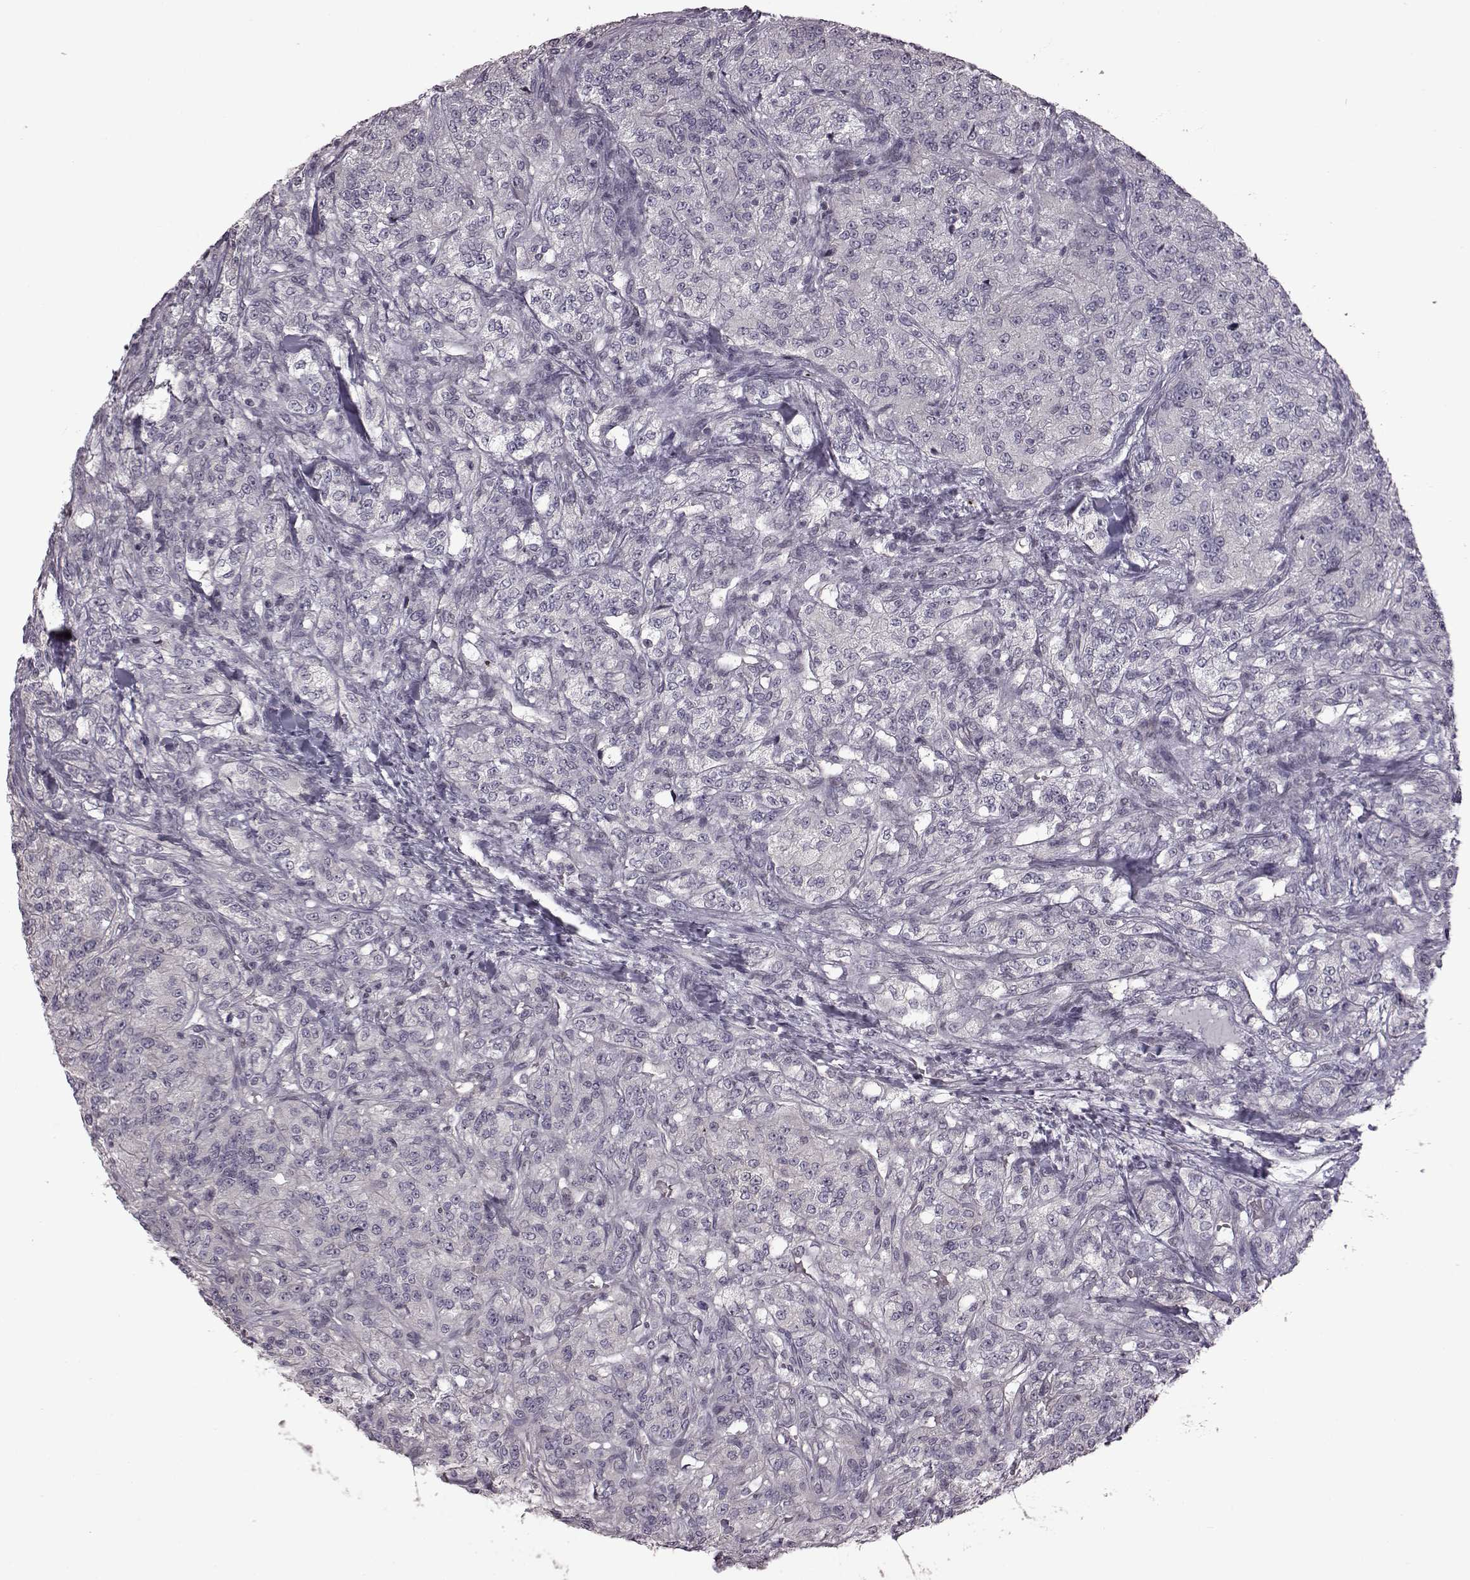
{"staining": {"intensity": "negative", "quantity": "none", "location": "none"}, "tissue": "renal cancer", "cell_type": "Tumor cells", "image_type": "cancer", "snomed": [{"axis": "morphology", "description": "Adenocarcinoma, NOS"}, {"axis": "topography", "description": "Kidney"}], "caption": "An immunohistochemistry histopathology image of adenocarcinoma (renal) is shown. There is no staining in tumor cells of adenocarcinoma (renal).", "gene": "GAL", "patient": {"sex": "female", "age": 63}}